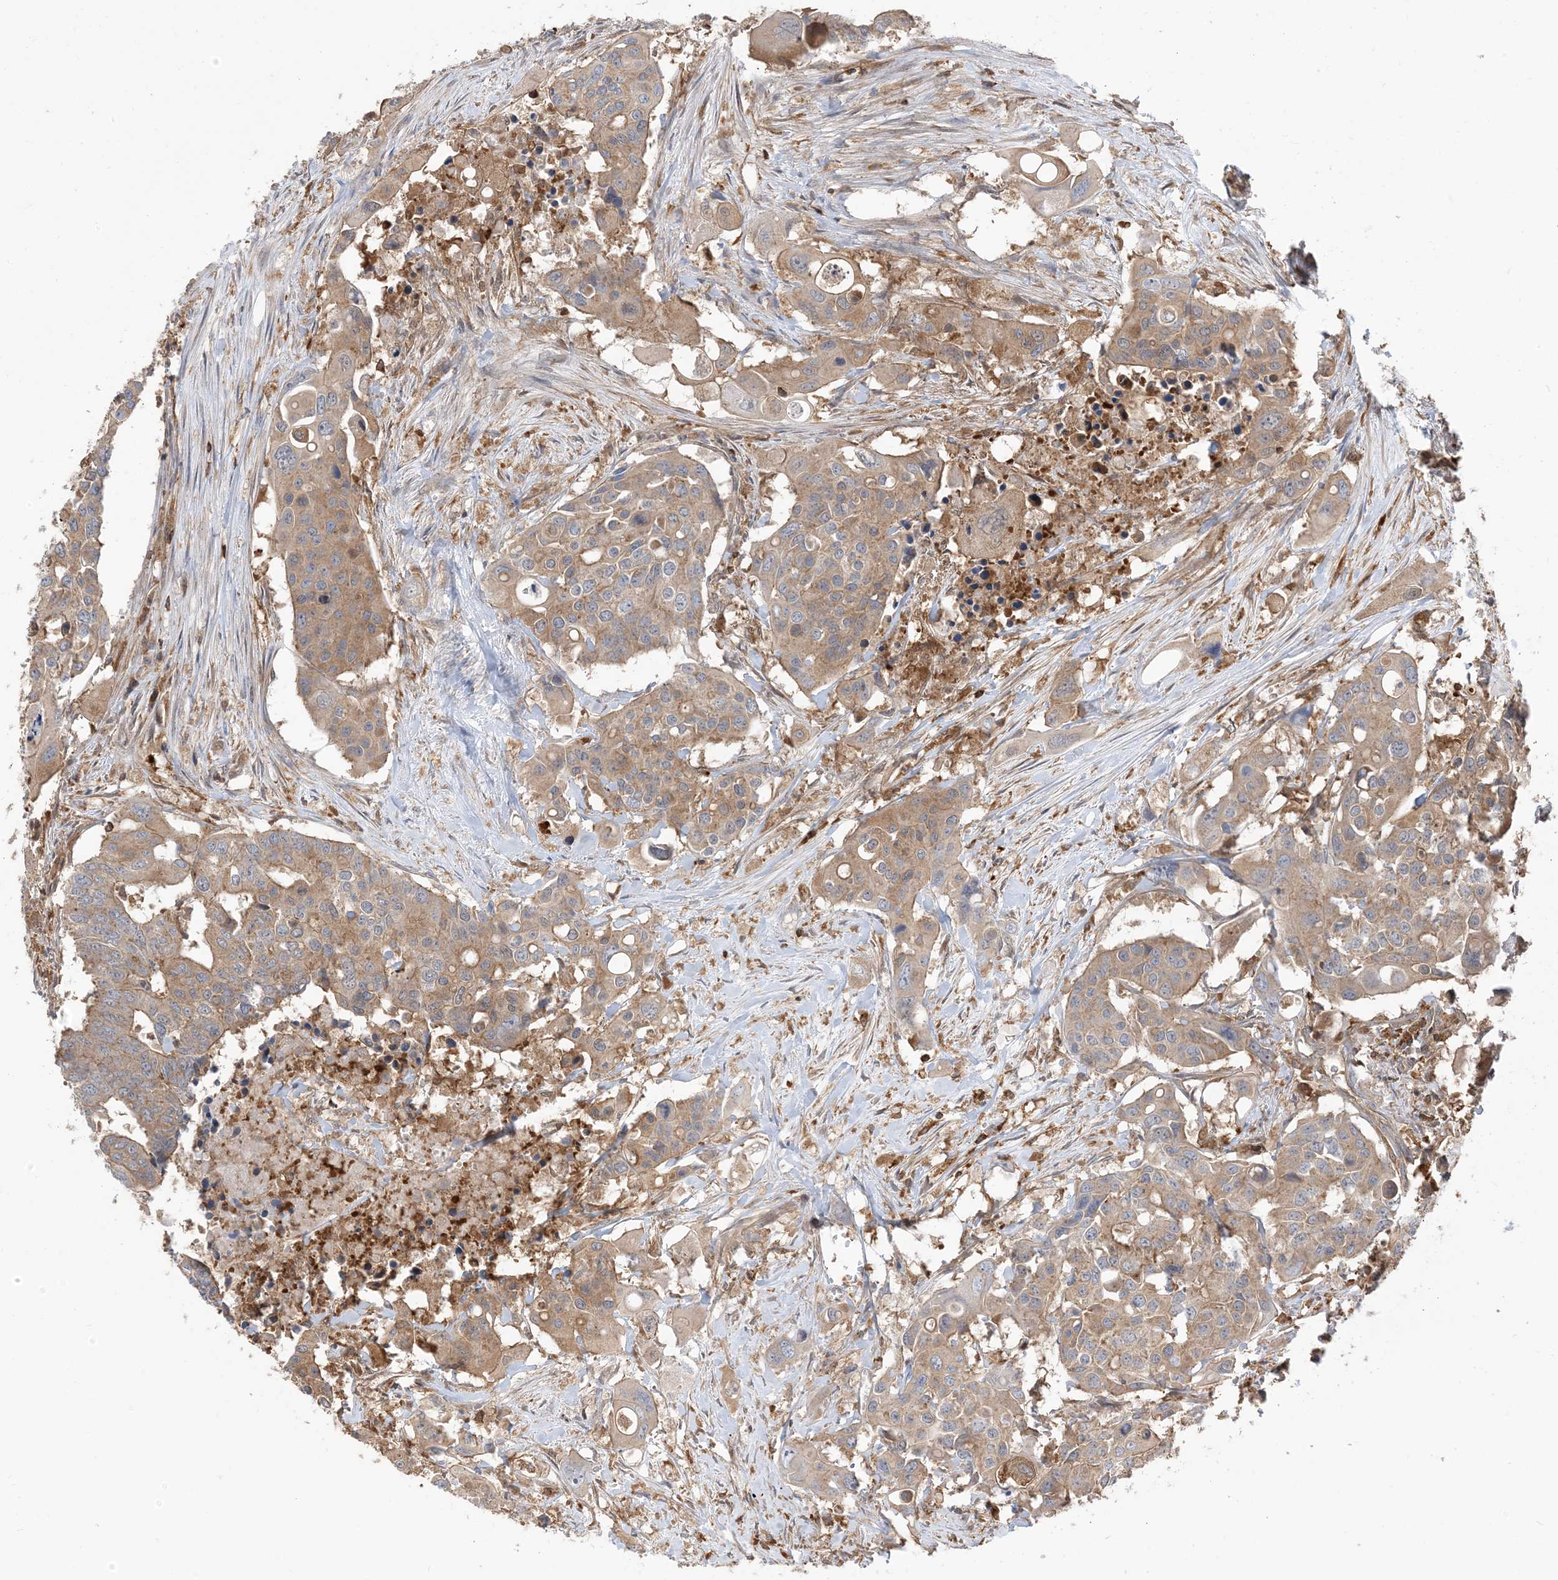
{"staining": {"intensity": "moderate", "quantity": ">75%", "location": "cytoplasmic/membranous"}, "tissue": "colorectal cancer", "cell_type": "Tumor cells", "image_type": "cancer", "snomed": [{"axis": "morphology", "description": "Adenocarcinoma, NOS"}, {"axis": "topography", "description": "Colon"}], "caption": "DAB (3,3'-diaminobenzidine) immunohistochemical staining of human adenocarcinoma (colorectal) shows moderate cytoplasmic/membranous protein expression in about >75% of tumor cells. (Brightfield microscopy of DAB IHC at high magnification).", "gene": "CAPZB", "patient": {"sex": "male", "age": 77}}